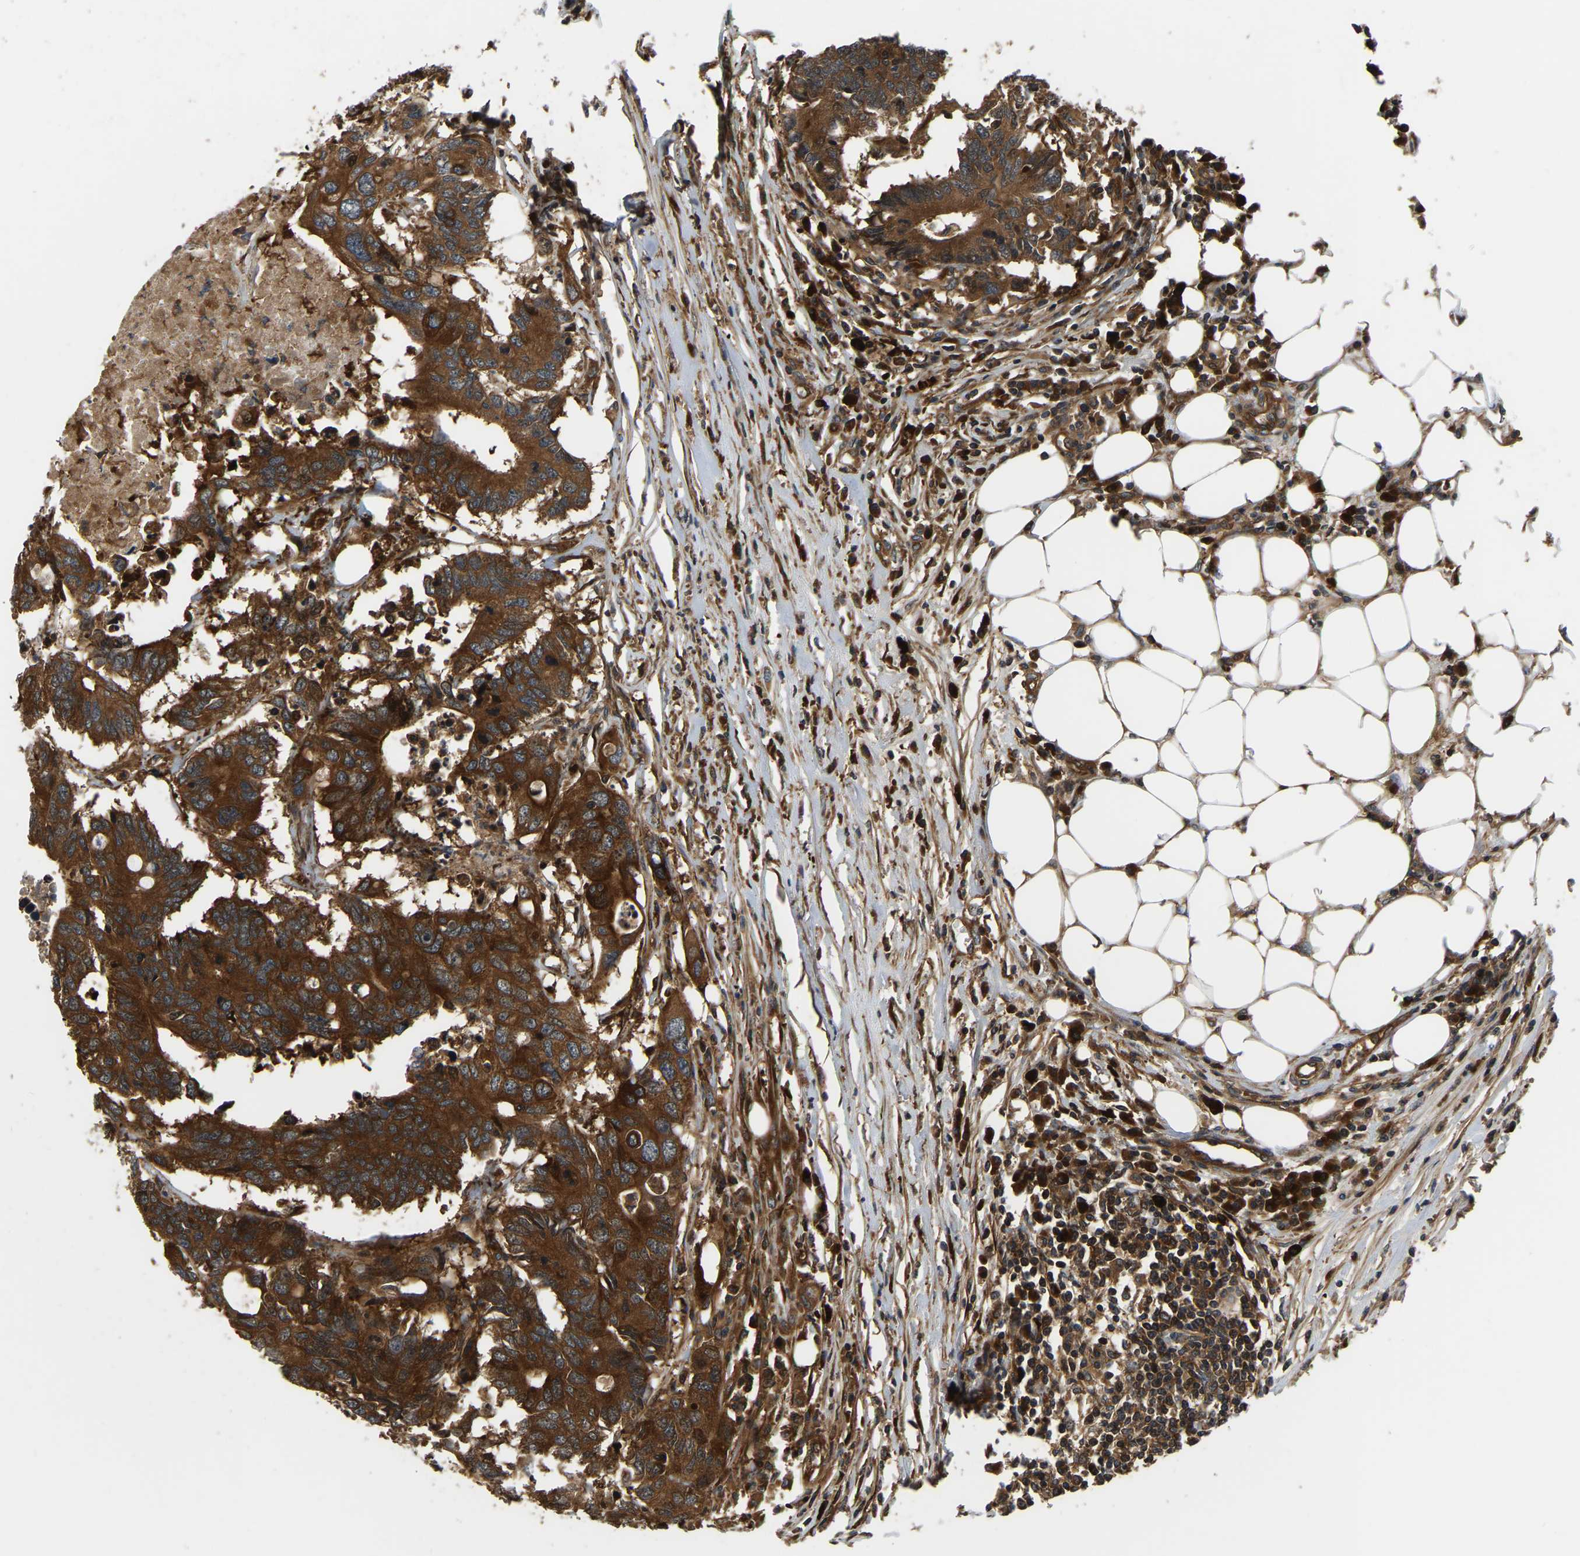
{"staining": {"intensity": "strong", "quantity": ">75%", "location": "cytoplasmic/membranous"}, "tissue": "colorectal cancer", "cell_type": "Tumor cells", "image_type": "cancer", "snomed": [{"axis": "morphology", "description": "Adenocarcinoma, NOS"}, {"axis": "topography", "description": "Colon"}], "caption": "Immunohistochemistry (DAB (3,3'-diaminobenzidine)) staining of colorectal cancer exhibits strong cytoplasmic/membranous protein staining in about >75% of tumor cells.", "gene": "GARS1", "patient": {"sex": "male", "age": 71}}